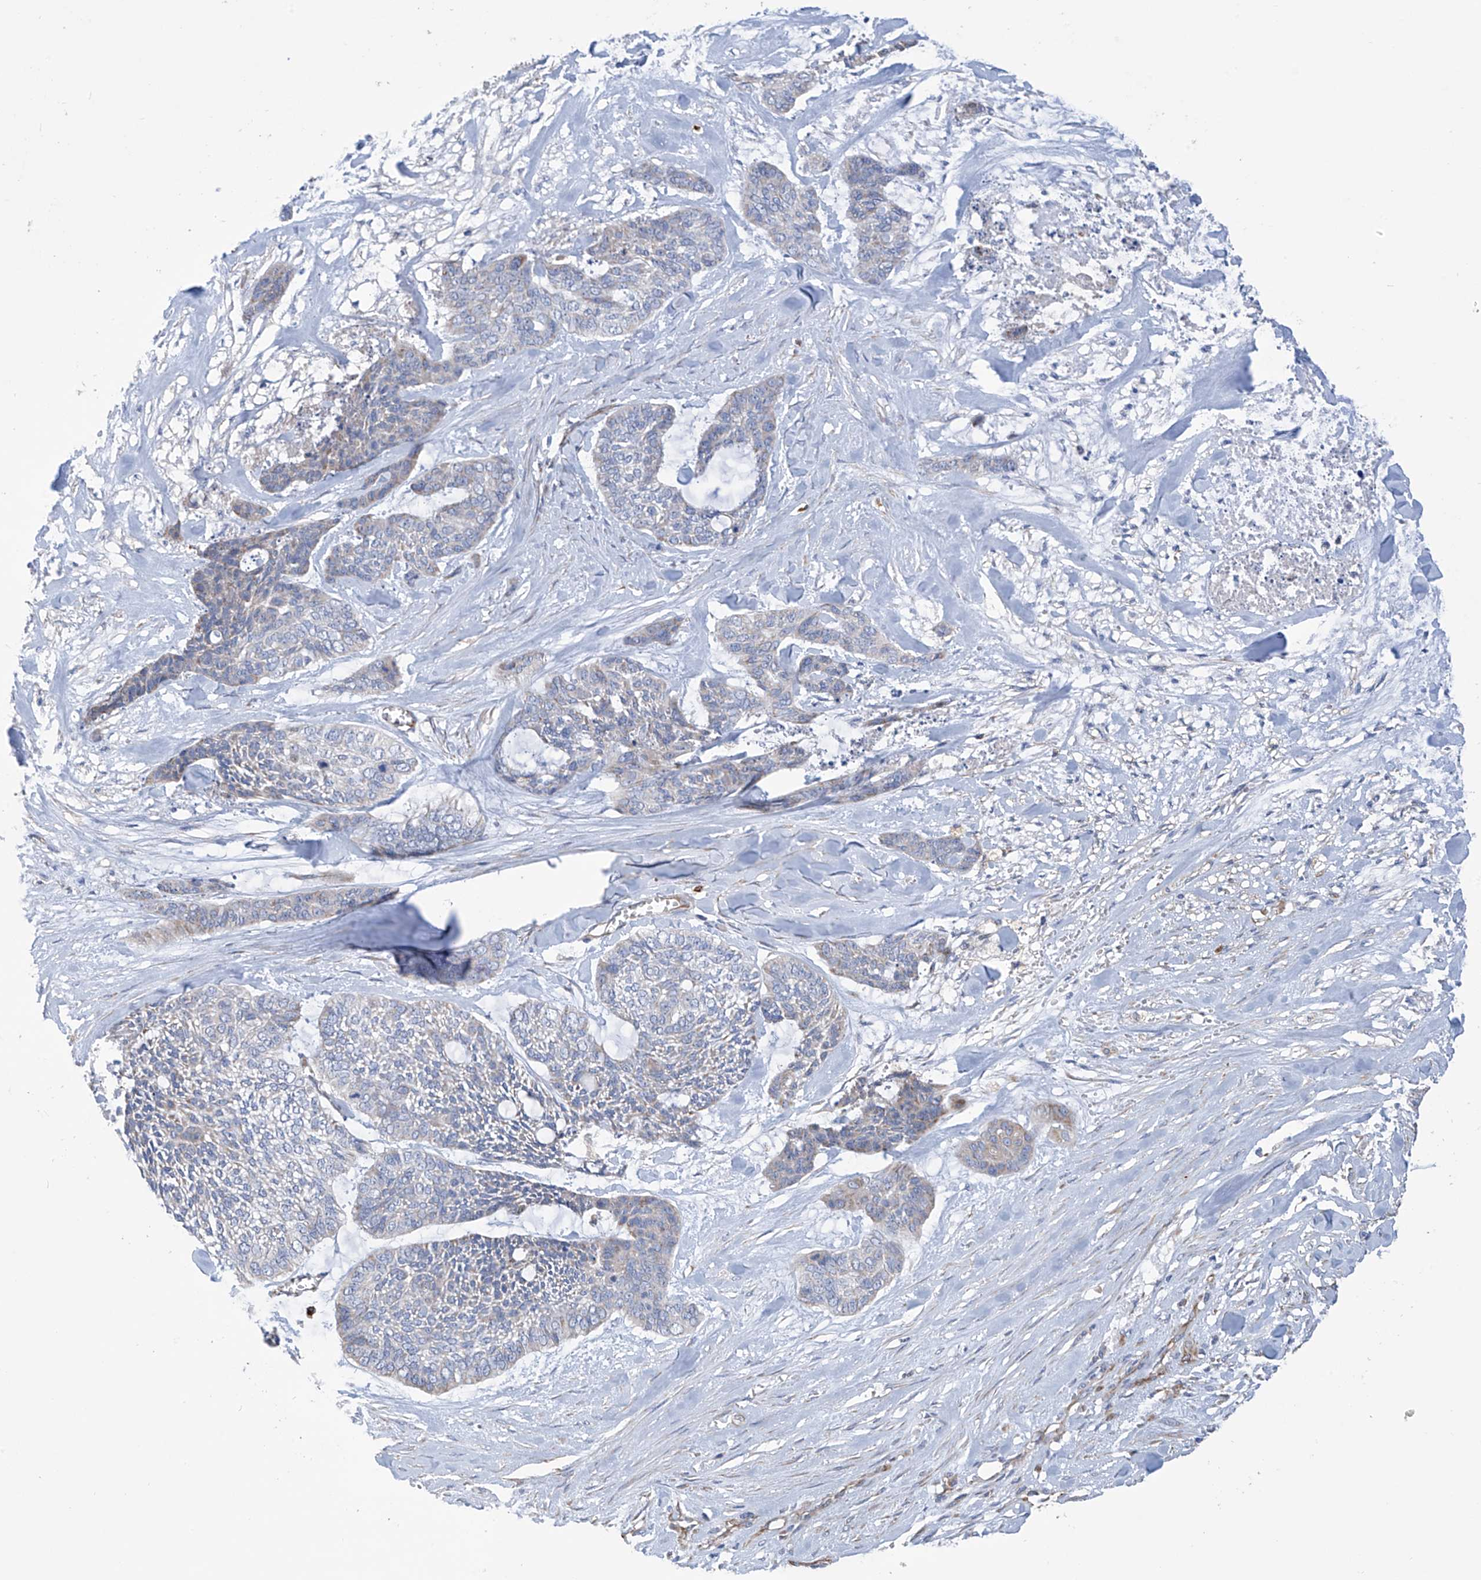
{"staining": {"intensity": "negative", "quantity": "none", "location": "none"}, "tissue": "skin cancer", "cell_type": "Tumor cells", "image_type": "cancer", "snomed": [{"axis": "morphology", "description": "Basal cell carcinoma"}, {"axis": "topography", "description": "Skin"}], "caption": "The micrograph shows no staining of tumor cells in skin cancer. The staining was performed using DAB (3,3'-diaminobenzidine) to visualize the protein expression in brown, while the nuclei were stained in blue with hematoxylin (Magnification: 20x).", "gene": "EIF5B", "patient": {"sex": "female", "age": 64}}